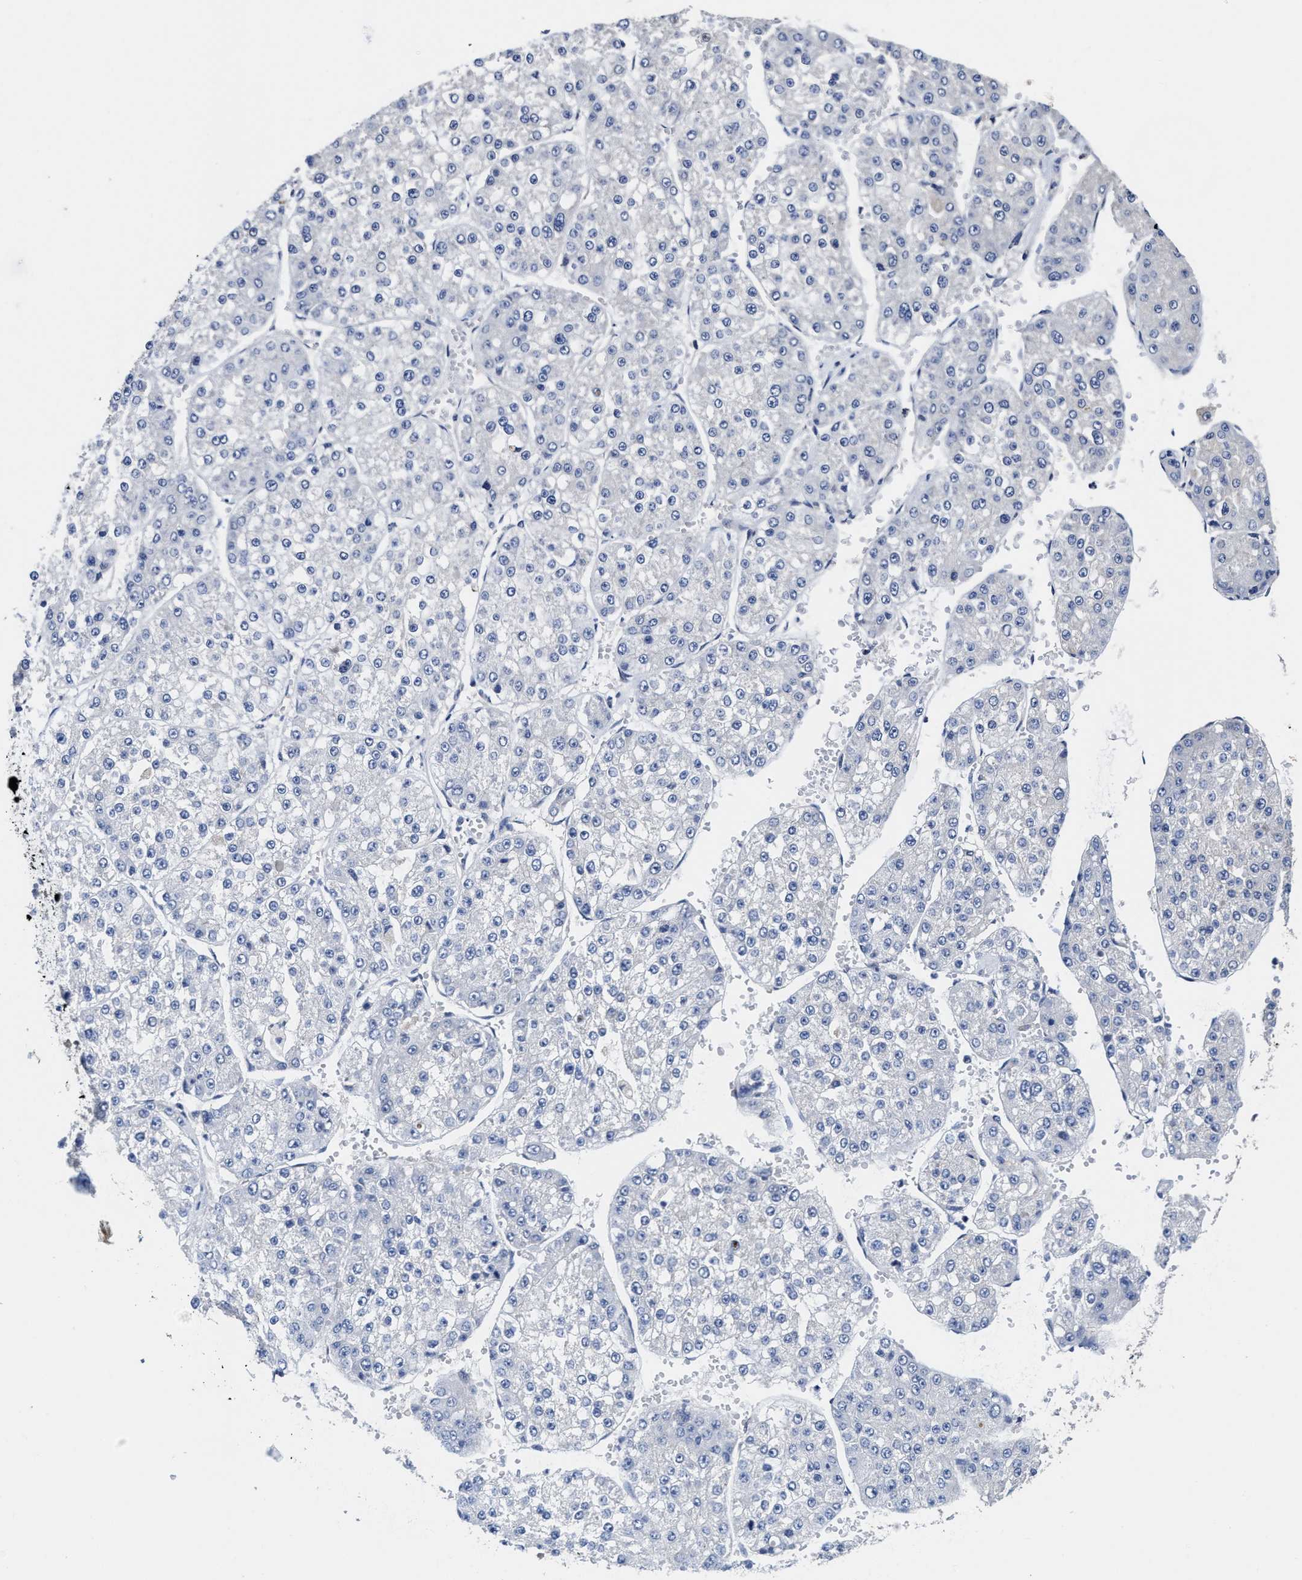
{"staining": {"intensity": "negative", "quantity": "none", "location": "none"}, "tissue": "liver cancer", "cell_type": "Tumor cells", "image_type": "cancer", "snomed": [{"axis": "morphology", "description": "Carcinoma, Hepatocellular, NOS"}, {"axis": "topography", "description": "Liver"}], "caption": "Liver hepatocellular carcinoma was stained to show a protein in brown. There is no significant expression in tumor cells.", "gene": "TRAF6", "patient": {"sex": "female", "age": 73}}